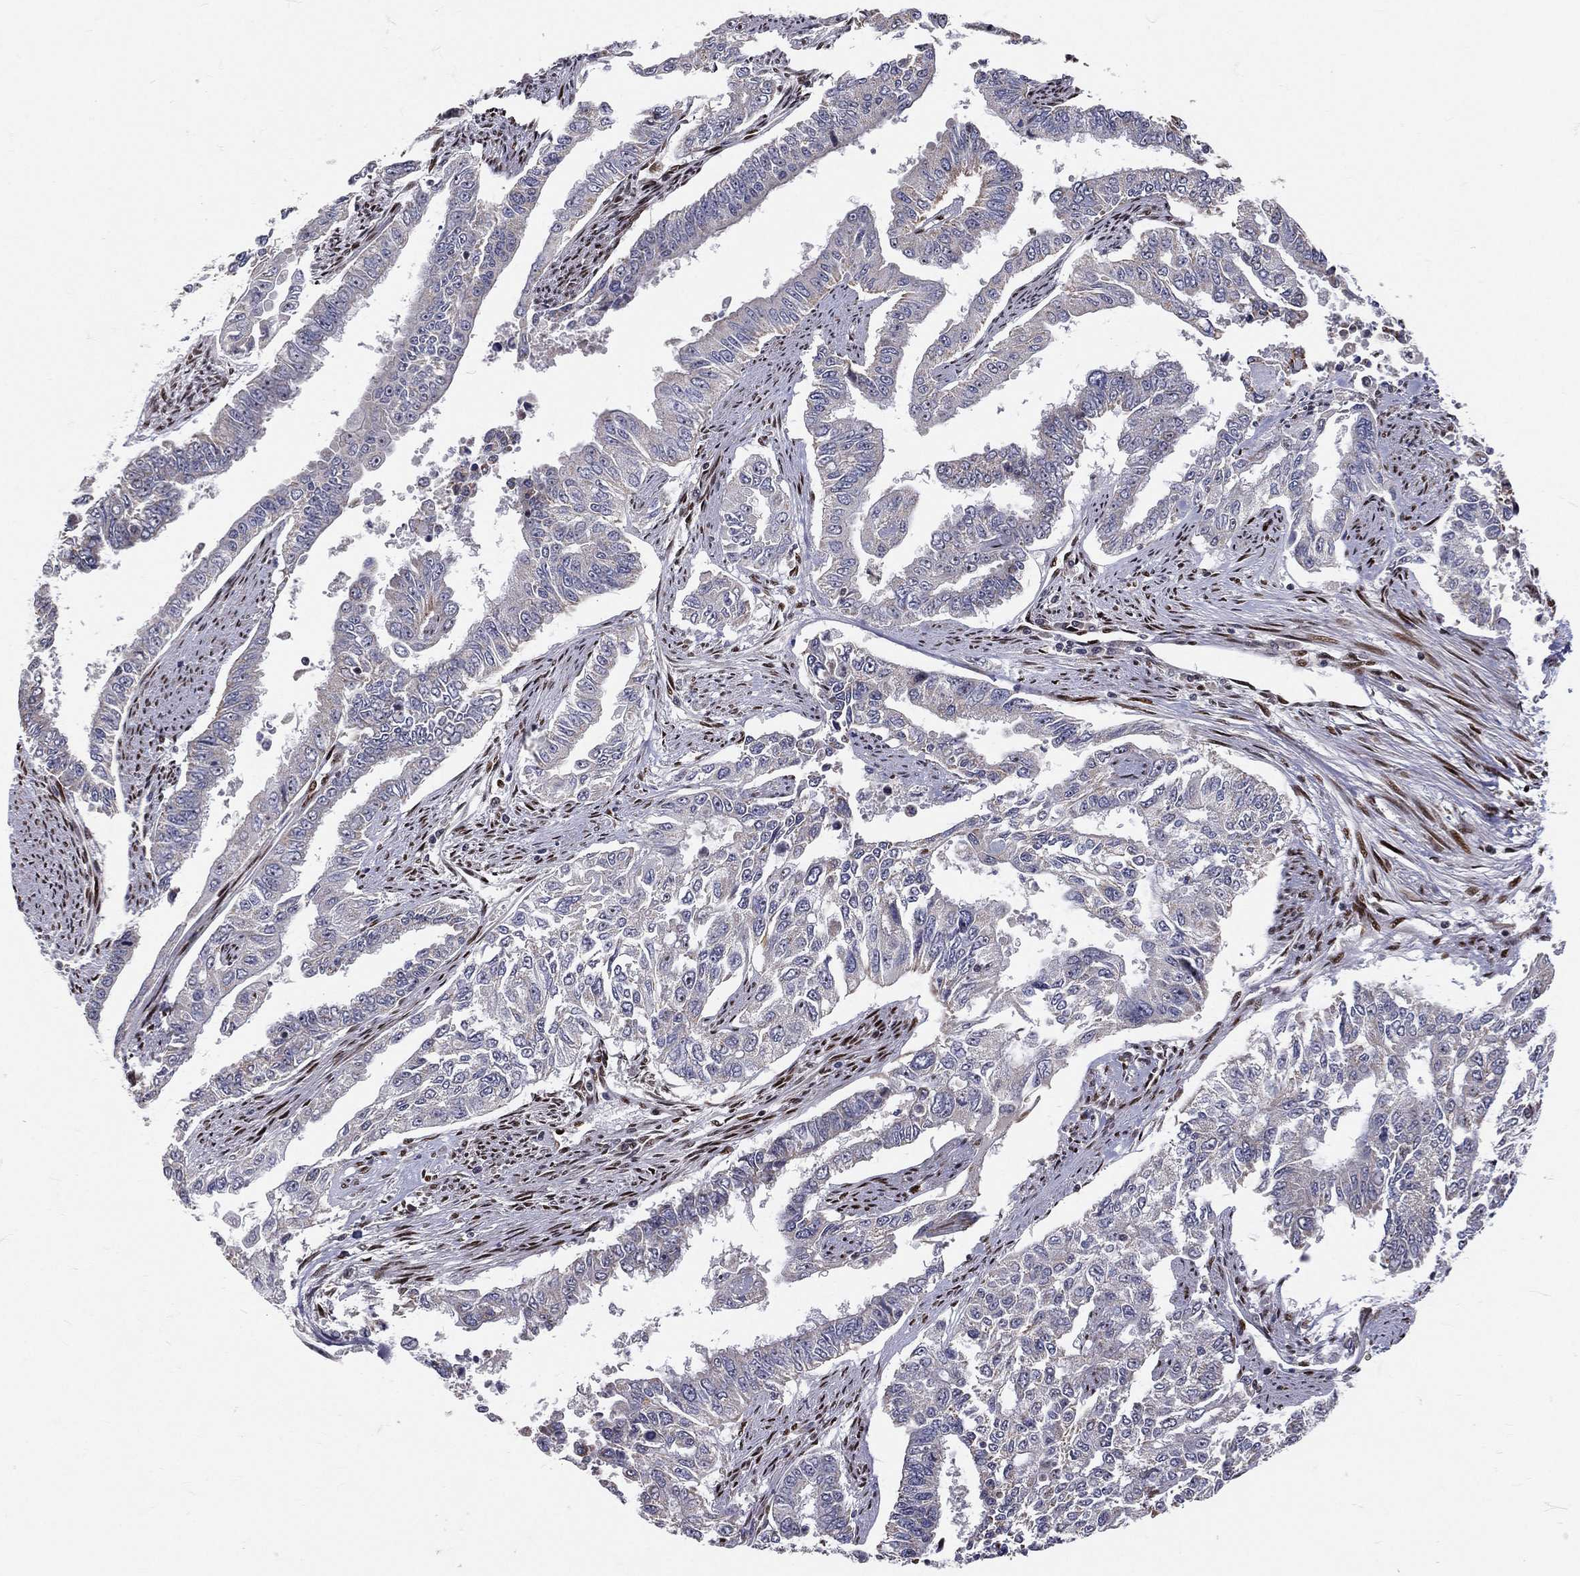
{"staining": {"intensity": "negative", "quantity": "none", "location": "none"}, "tissue": "endometrial cancer", "cell_type": "Tumor cells", "image_type": "cancer", "snomed": [{"axis": "morphology", "description": "Adenocarcinoma, NOS"}, {"axis": "topography", "description": "Uterus"}], "caption": "Immunohistochemistry micrograph of adenocarcinoma (endometrial) stained for a protein (brown), which reveals no positivity in tumor cells.", "gene": "ZEB1", "patient": {"sex": "female", "age": 59}}